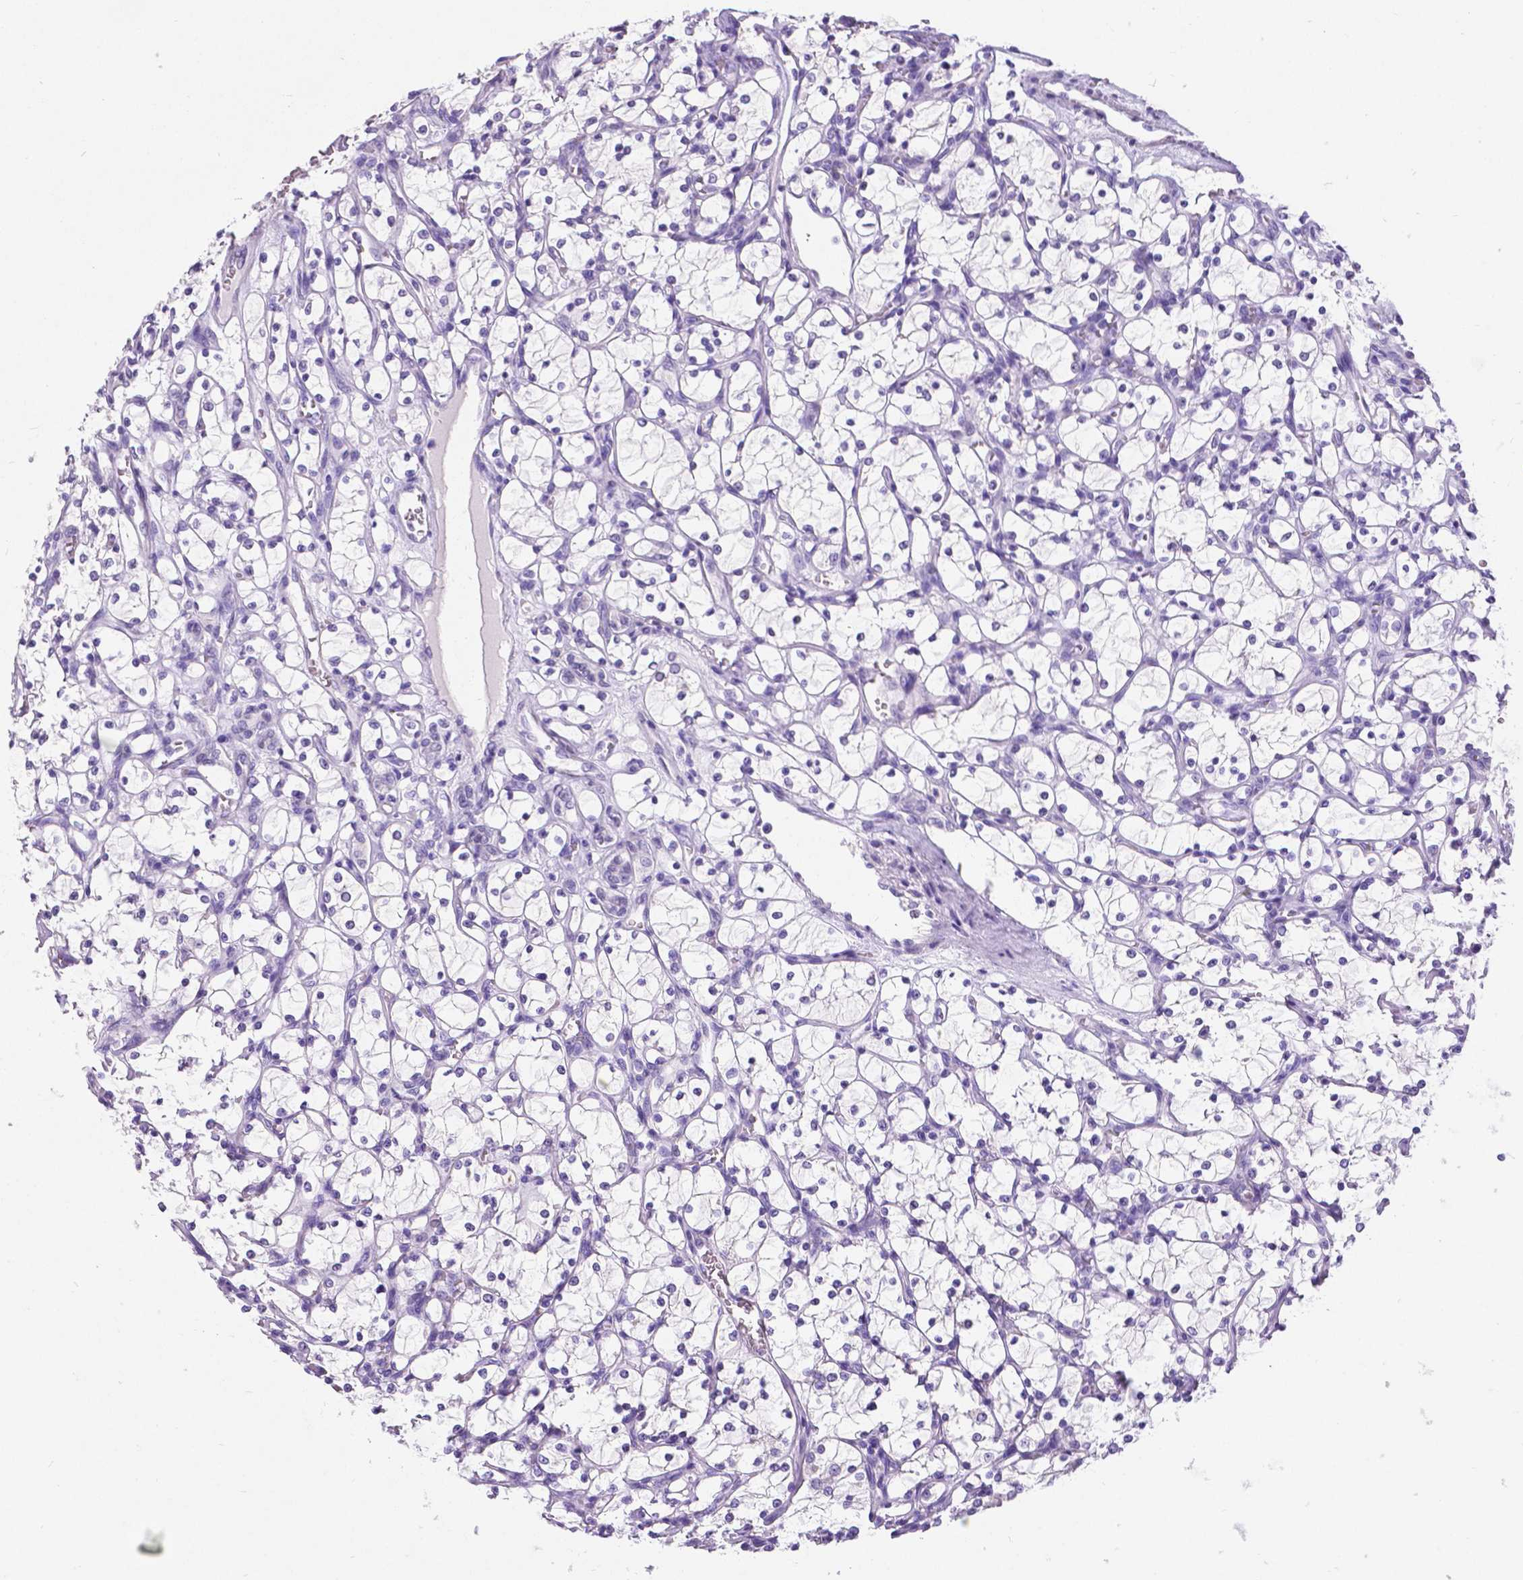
{"staining": {"intensity": "negative", "quantity": "none", "location": "none"}, "tissue": "renal cancer", "cell_type": "Tumor cells", "image_type": "cancer", "snomed": [{"axis": "morphology", "description": "Adenocarcinoma, NOS"}, {"axis": "topography", "description": "Kidney"}], "caption": "Tumor cells show no significant protein staining in renal cancer.", "gene": "SATB2", "patient": {"sex": "female", "age": 69}}